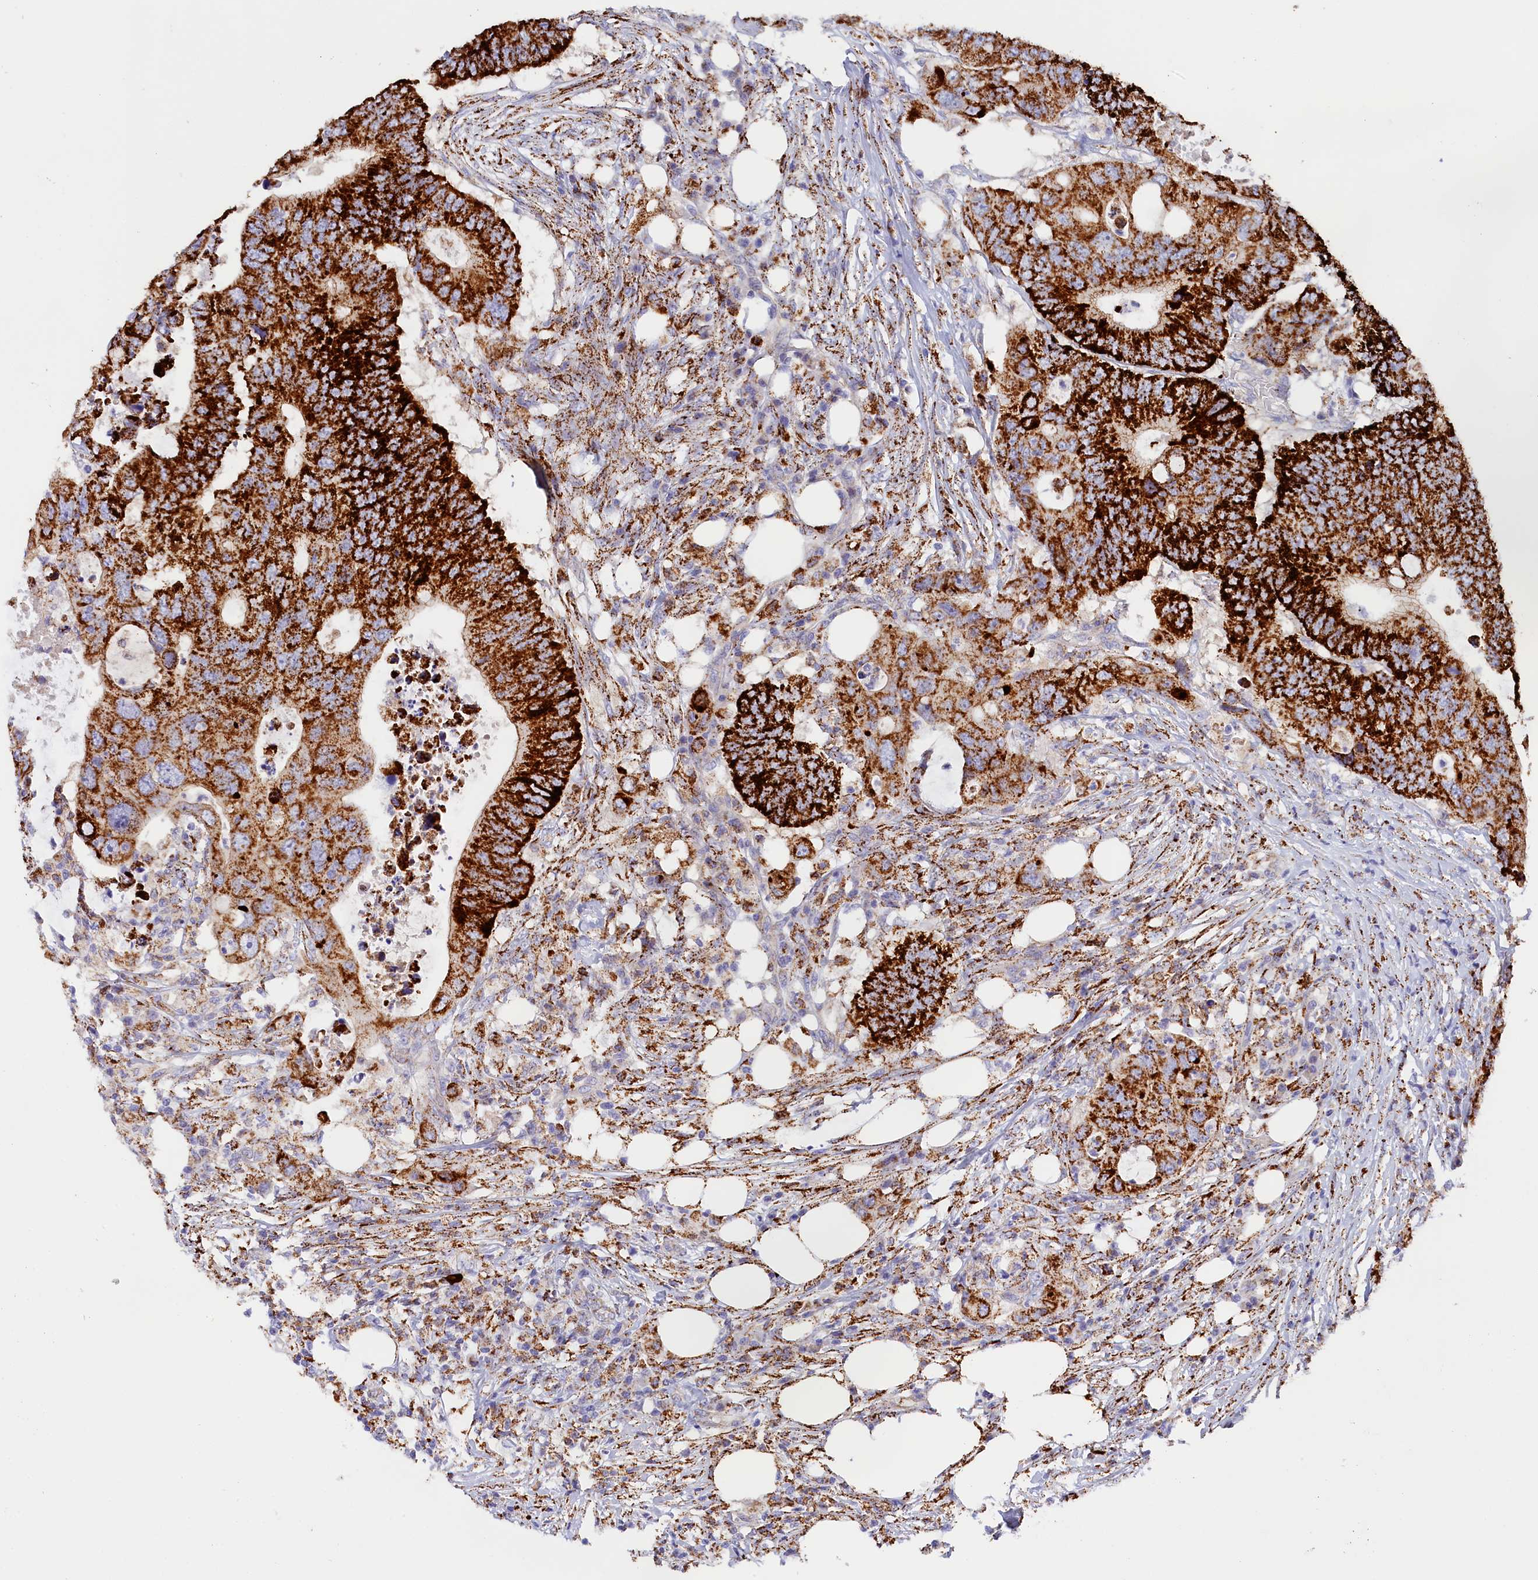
{"staining": {"intensity": "strong", "quantity": ">75%", "location": "cytoplasmic/membranous"}, "tissue": "colorectal cancer", "cell_type": "Tumor cells", "image_type": "cancer", "snomed": [{"axis": "morphology", "description": "Adenocarcinoma, NOS"}, {"axis": "topography", "description": "Colon"}], "caption": "Human colorectal adenocarcinoma stained with a brown dye displays strong cytoplasmic/membranous positive positivity in approximately >75% of tumor cells.", "gene": "AKTIP", "patient": {"sex": "male", "age": 71}}